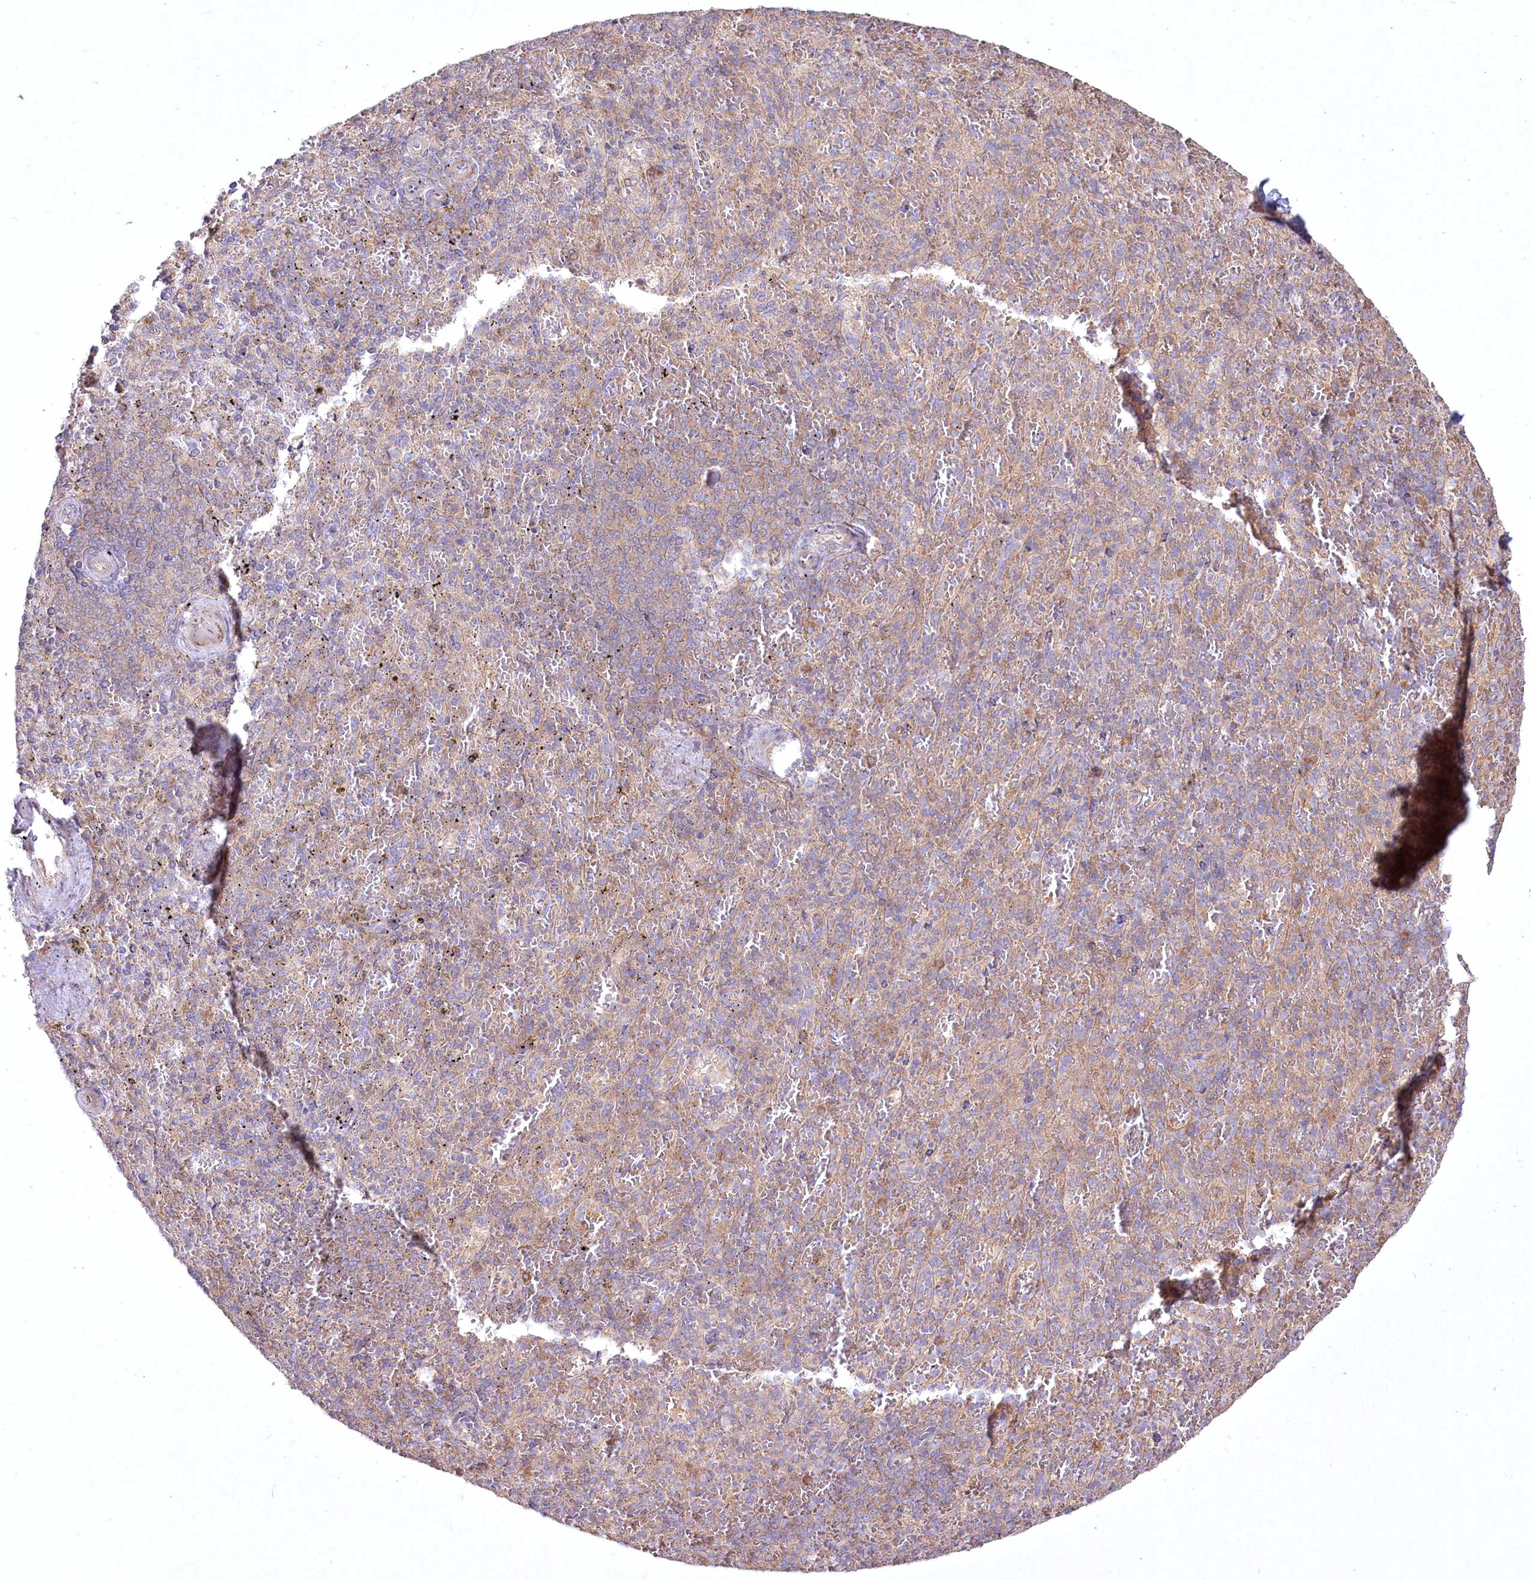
{"staining": {"intensity": "weak", "quantity": "25%-75%", "location": "cytoplasmic/membranous"}, "tissue": "spleen", "cell_type": "Cells in red pulp", "image_type": "normal", "snomed": [{"axis": "morphology", "description": "Normal tissue, NOS"}, {"axis": "topography", "description": "Spleen"}], "caption": "Immunohistochemical staining of benign spleen exhibits weak cytoplasmic/membranous protein staining in approximately 25%-75% of cells in red pulp.", "gene": "SH3TC1", "patient": {"sex": "male", "age": 82}}